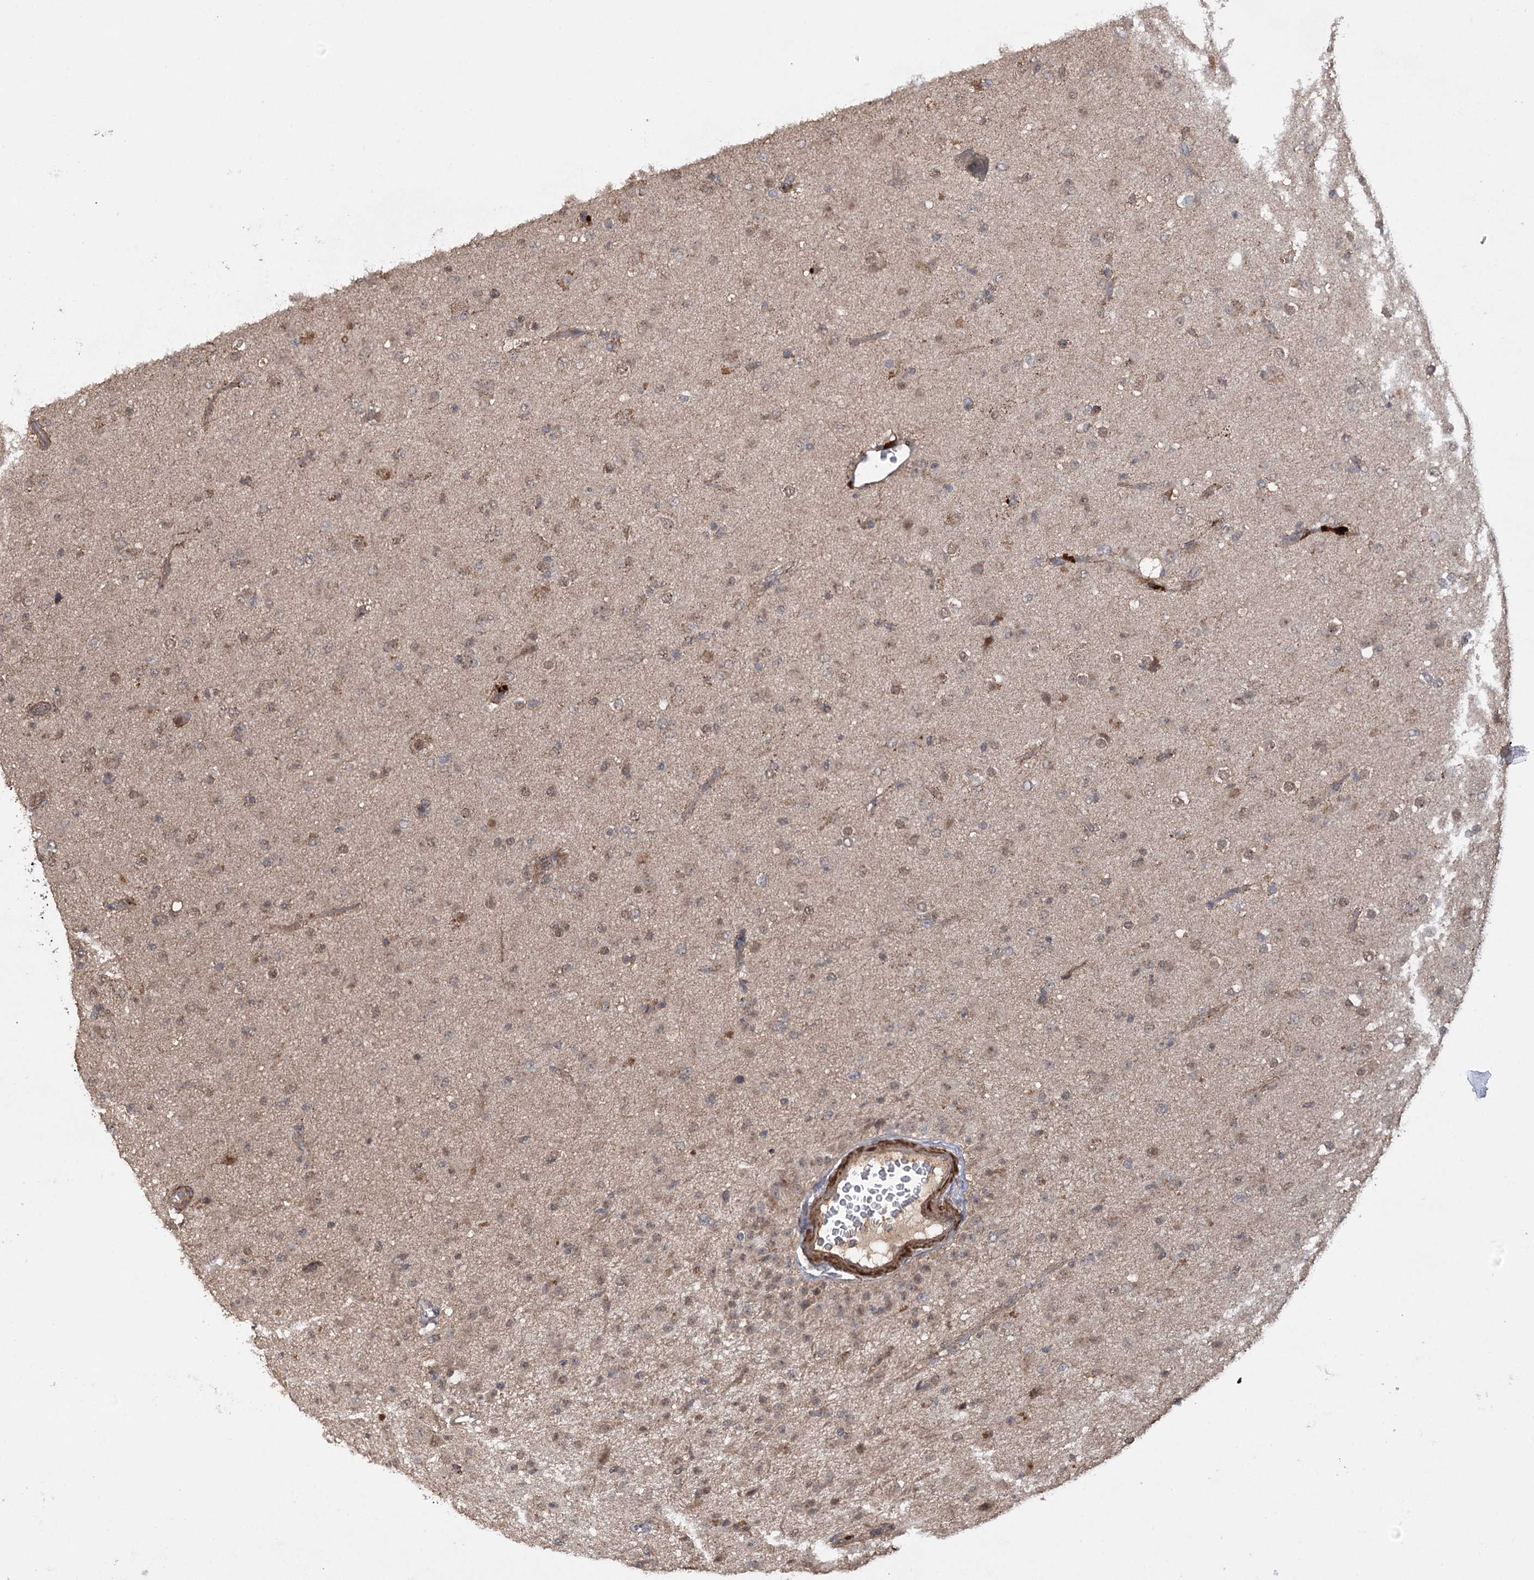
{"staining": {"intensity": "weak", "quantity": "25%-75%", "location": "cytoplasmic/membranous,nuclear"}, "tissue": "glioma", "cell_type": "Tumor cells", "image_type": "cancer", "snomed": [{"axis": "morphology", "description": "Glioma, malignant, Low grade"}, {"axis": "topography", "description": "Brain"}], "caption": "Immunohistochemical staining of human low-grade glioma (malignant) exhibits low levels of weak cytoplasmic/membranous and nuclear protein staining in approximately 25%-75% of tumor cells.", "gene": "TENM2", "patient": {"sex": "male", "age": 65}}